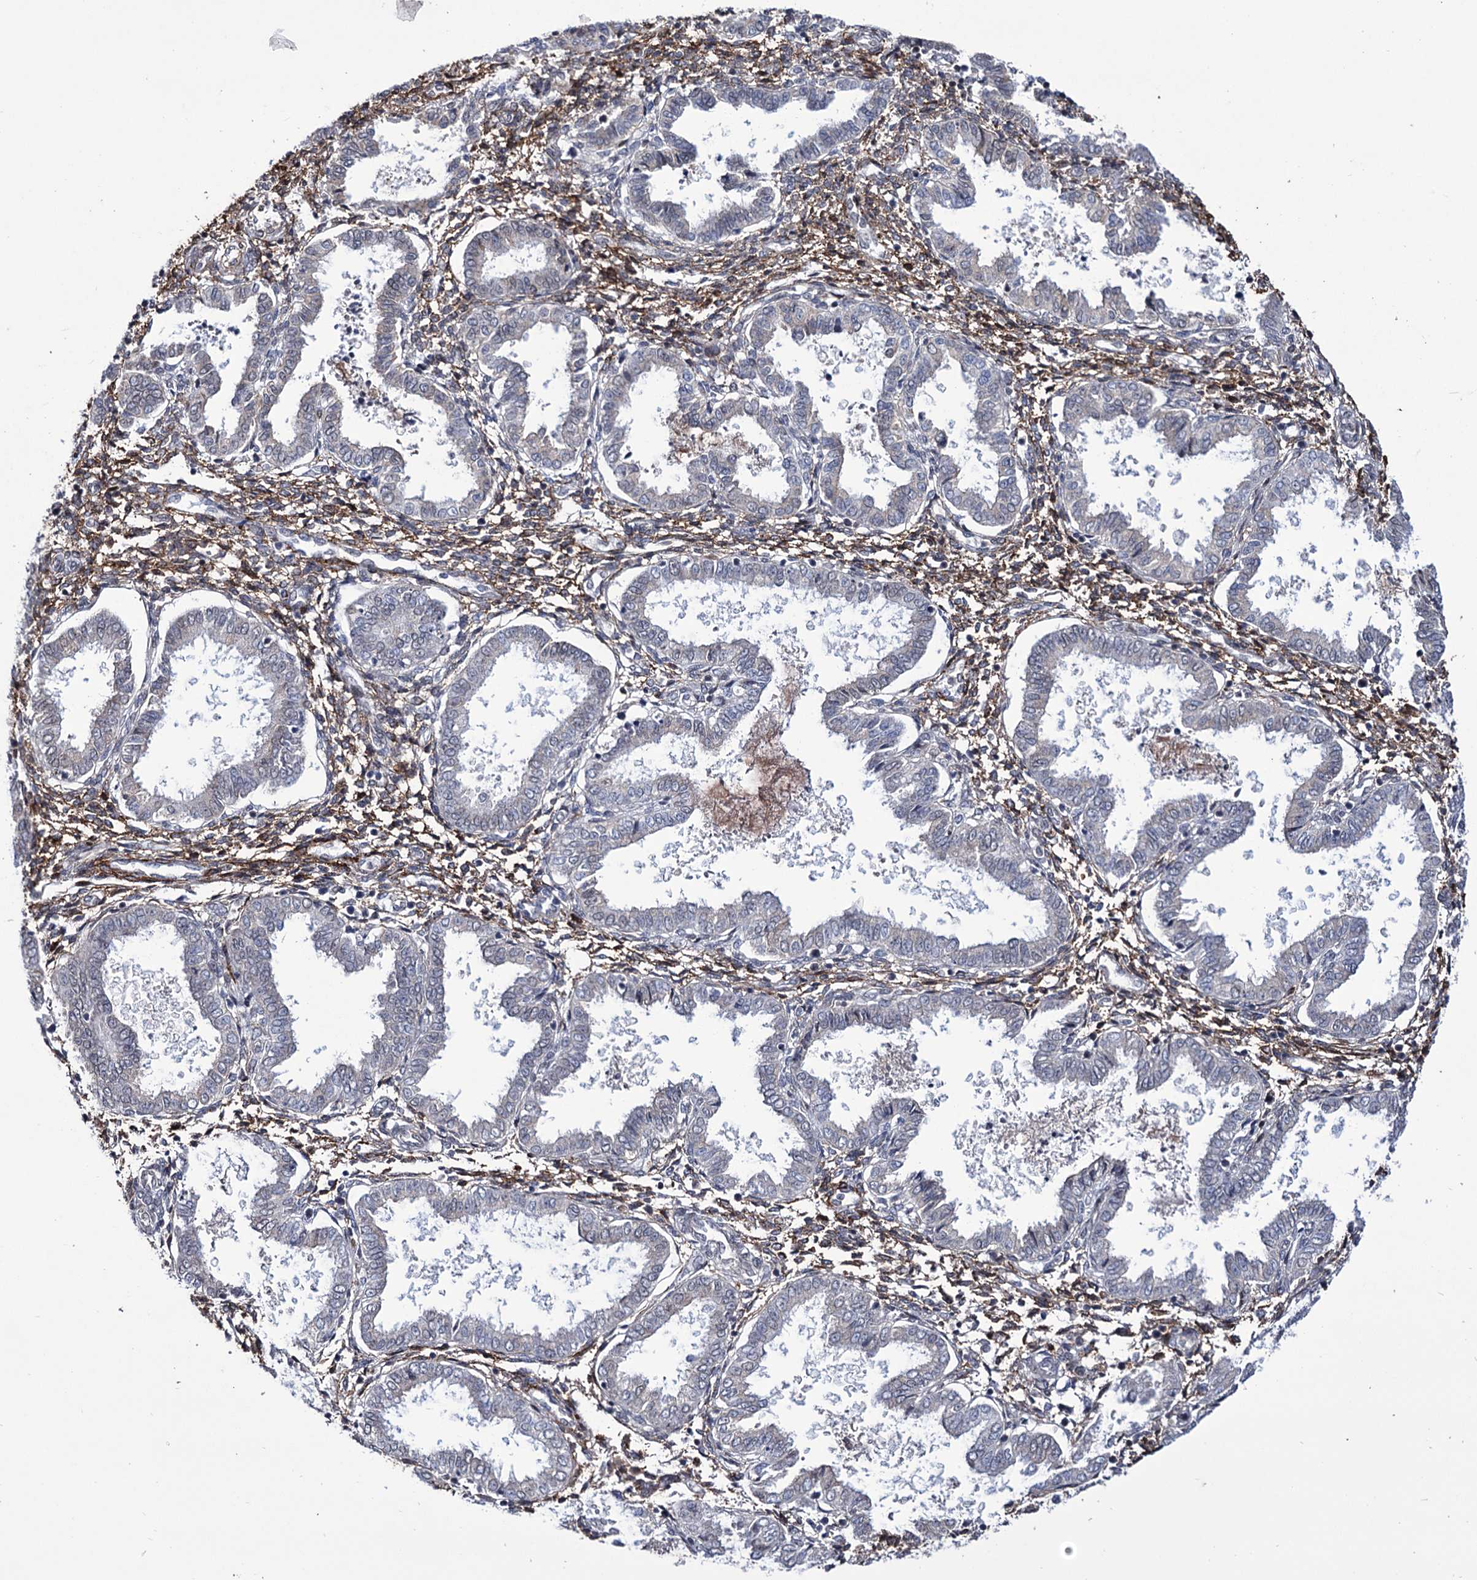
{"staining": {"intensity": "moderate", "quantity": "25%-75%", "location": "cytoplasmic/membranous"}, "tissue": "endometrium", "cell_type": "Cells in endometrial stroma", "image_type": "normal", "snomed": [{"axis": "morphology", "description": "Normal tissue, NOS"}, {"axis": "topography", "description": "Endometrium"}], "caption": "Endometrium stained for a protein (brown) demonstrates moderate cytoplasmic/membranous positive staining in approximately 25%-75% of cells in endometrial stroma.", "gene": "ZC3H12C", "patient": {"sex": "female", "age": 33}}